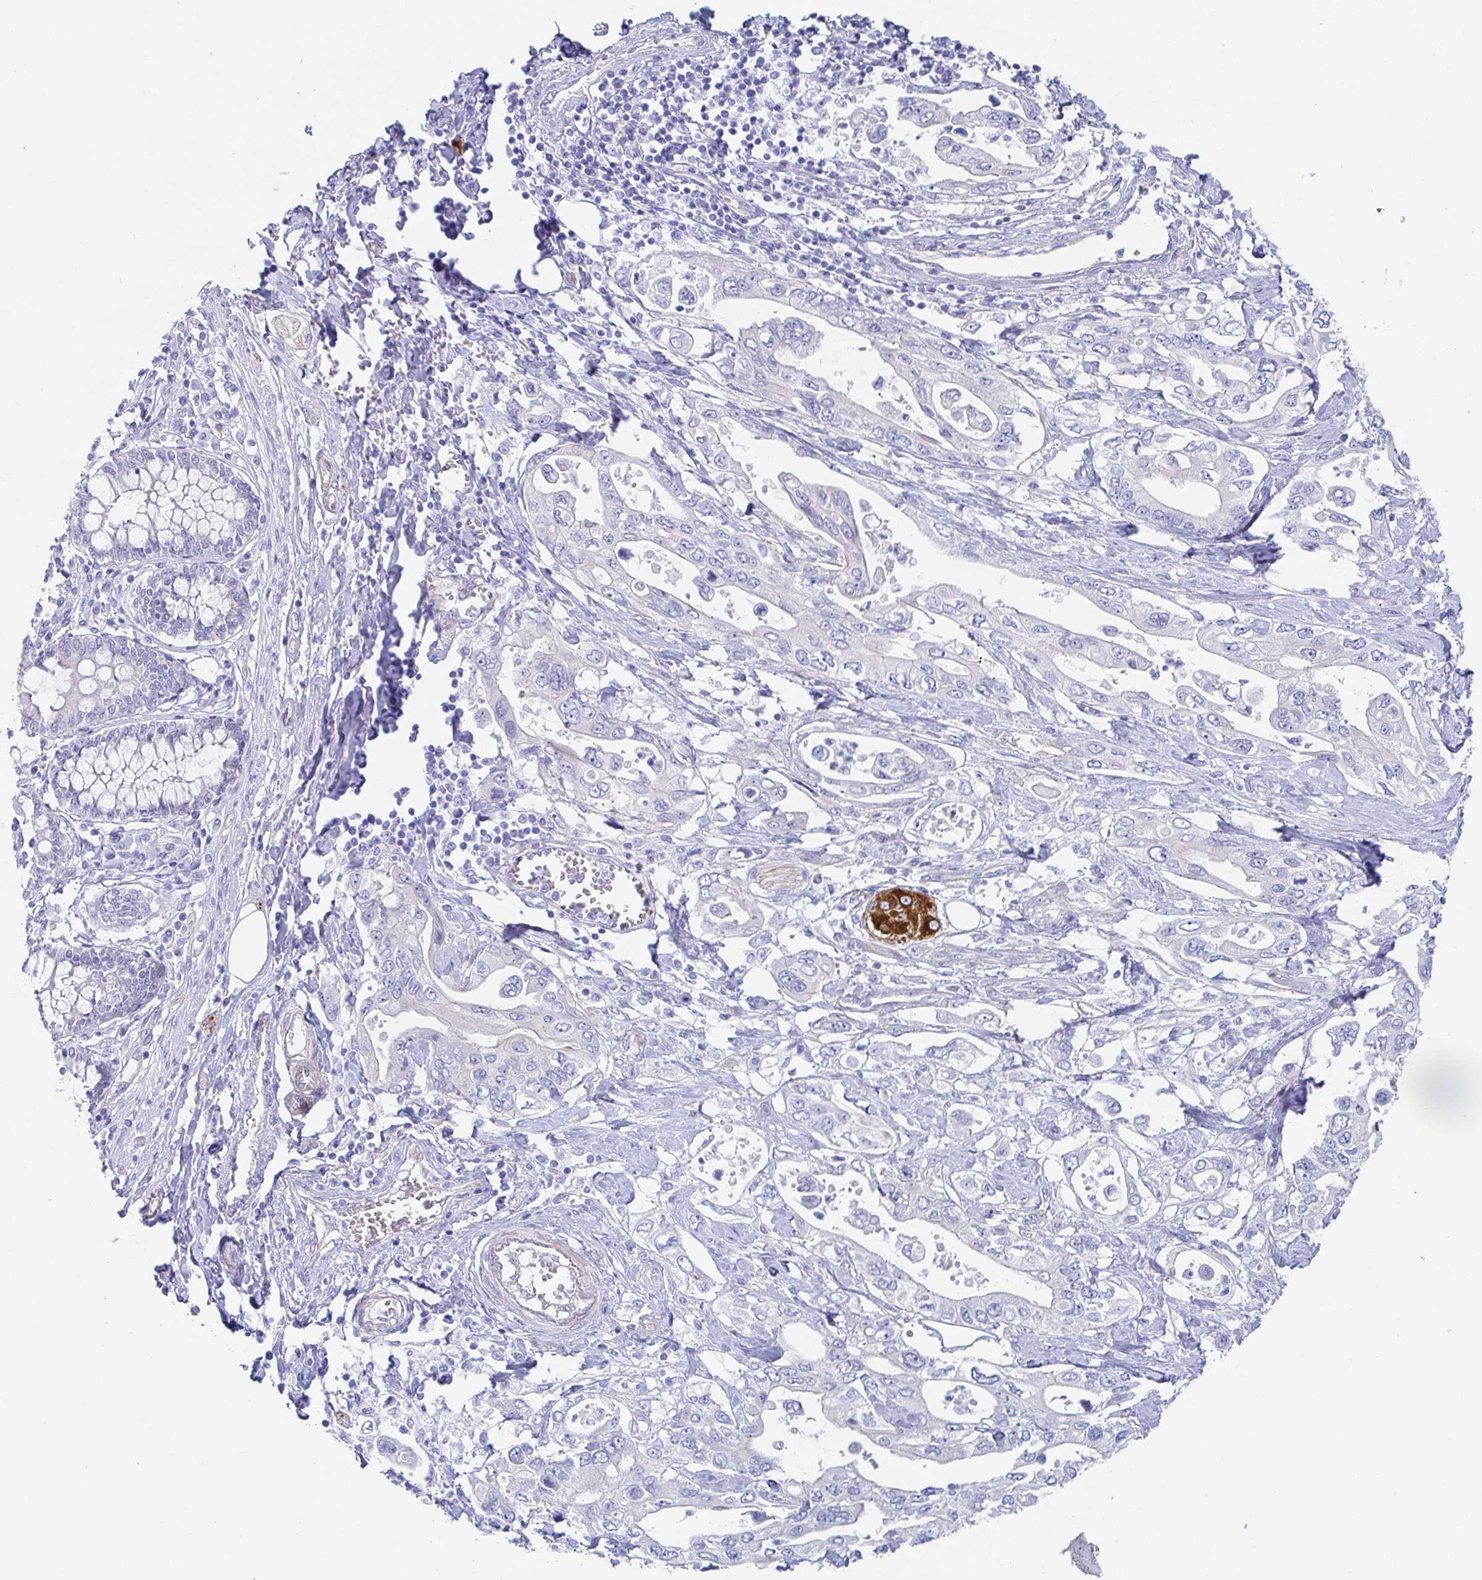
{"staining": {"intensity": "negative", "quantity": "none", "location": "none"}, "tissue": "pancreatic cancer", "cell_type": "Tumor cells", "image_type": "cancer", "snomed": [{"axis": "morphology", "description": "Adenocarcinoma, NOS"}, {"axis": "topography", "description": "Pancreas"}], "caption": "IHC of pancreatic adenocarcinoma reveals no positivity in tumor cells. Brightfield microscopy of immunohistochemistry stained with DAB (brown) and hematoxylin (blue), captured at high magnification.", "gene": "DYNC1I1", "patient": {"sex": "female", "age": 63}}